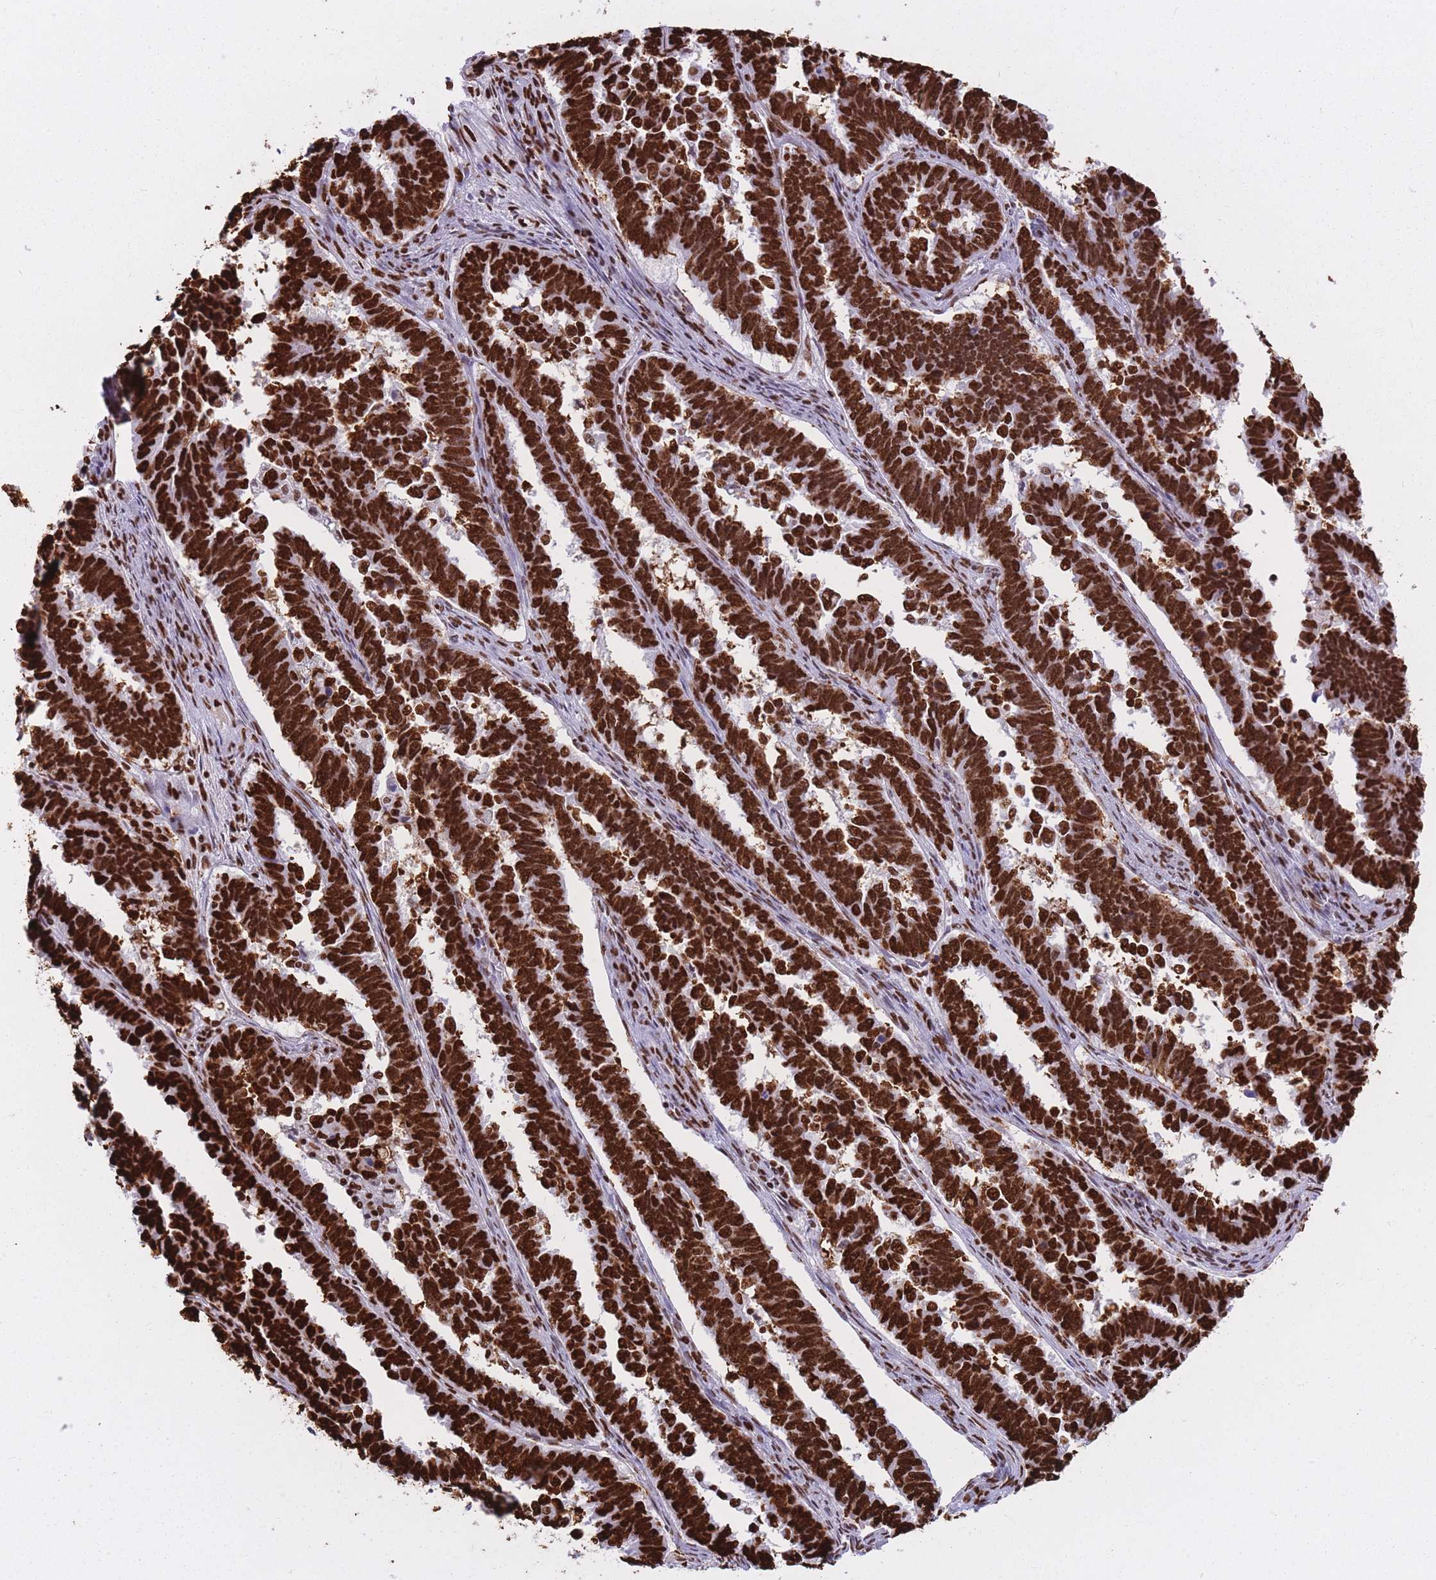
{"staining": {"intensity": "strong", "quantity": ">75%", "location": "nuclear"}, "tissue": "endometrial cancer", "cell_type": "Tumor cells", "image_type": "cancer", "snomed": [{"axis": "morphology", "description": "Adenocarcinoma, NOS"}, {"axis": "topography", "description": "Endometrium"}], "caption": "Protein staining reveals strong nuclear staining in about >75% of tumor cells in endometrial cancer. The staining was performed using DAB (3,3'-diaminobenzidine), with brown indicating positive protein expression. Nuclei are stained blue with hematoxylin.", "gene": "HNRNPUL1", "patient": {"sex": "female", "age": 75}}